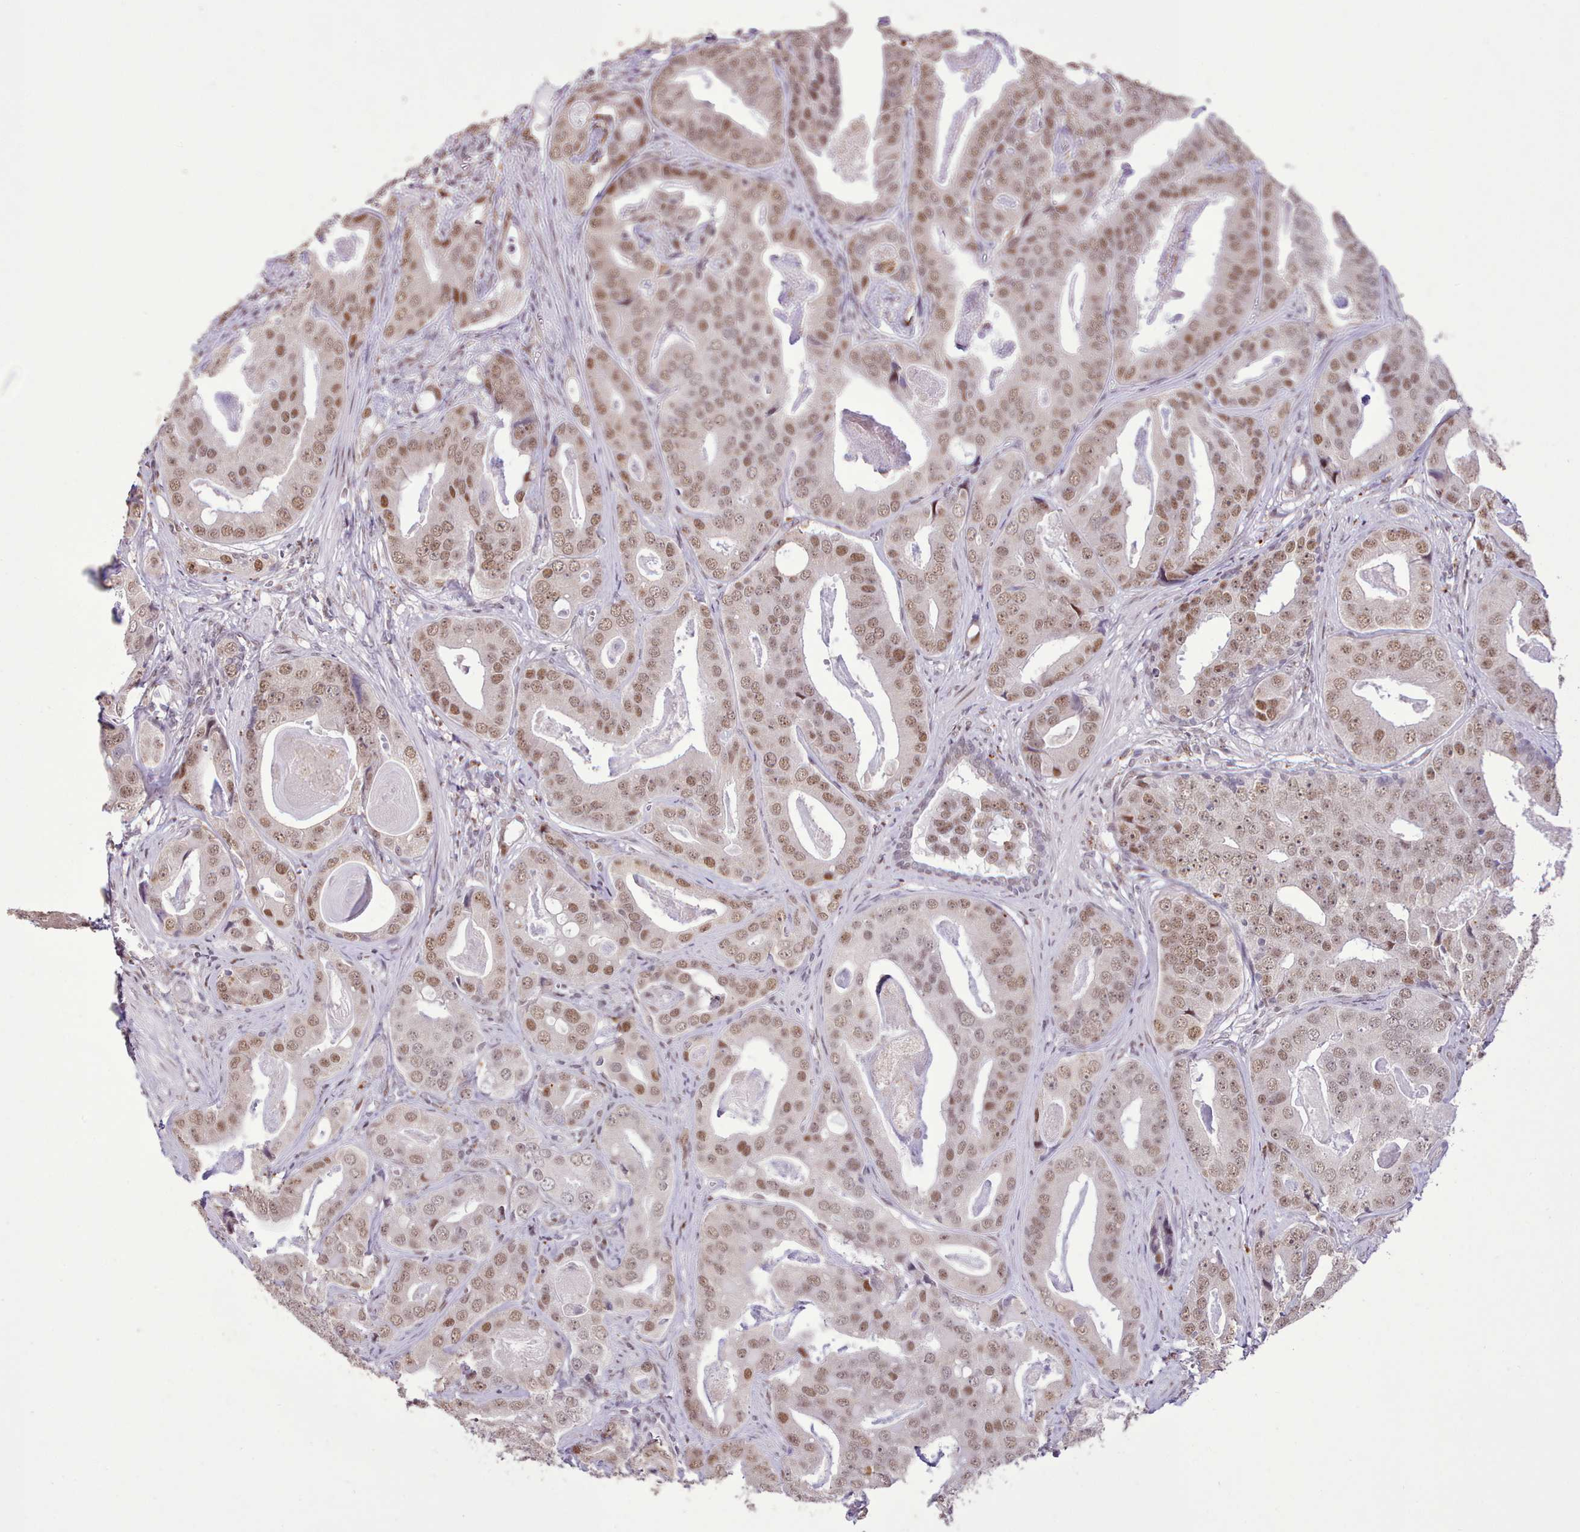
{"staining": {"intensity": "moderate", "quantity": ">75%", "location": "nuclear"}, "tissue": "prostate cancer", "cell_type": "Tumor cells", "image_type": "cancer", "snomed": [{"axis": "morphology", "description": "Adenocarcinoma, High grade"}, {"axis": "topography", "description": "Prostate"}], "caption": "Immunohistochemistry (IHC) photomicrograph of human prostate cancer (high-grade adenocarcinoma) stained for a protein (brown), which reveals medium levels of moderate nuclear staining in about >75% of tumor cells.", "gene": "TAF15", "patient": {"sex": "male", "age": 71}}